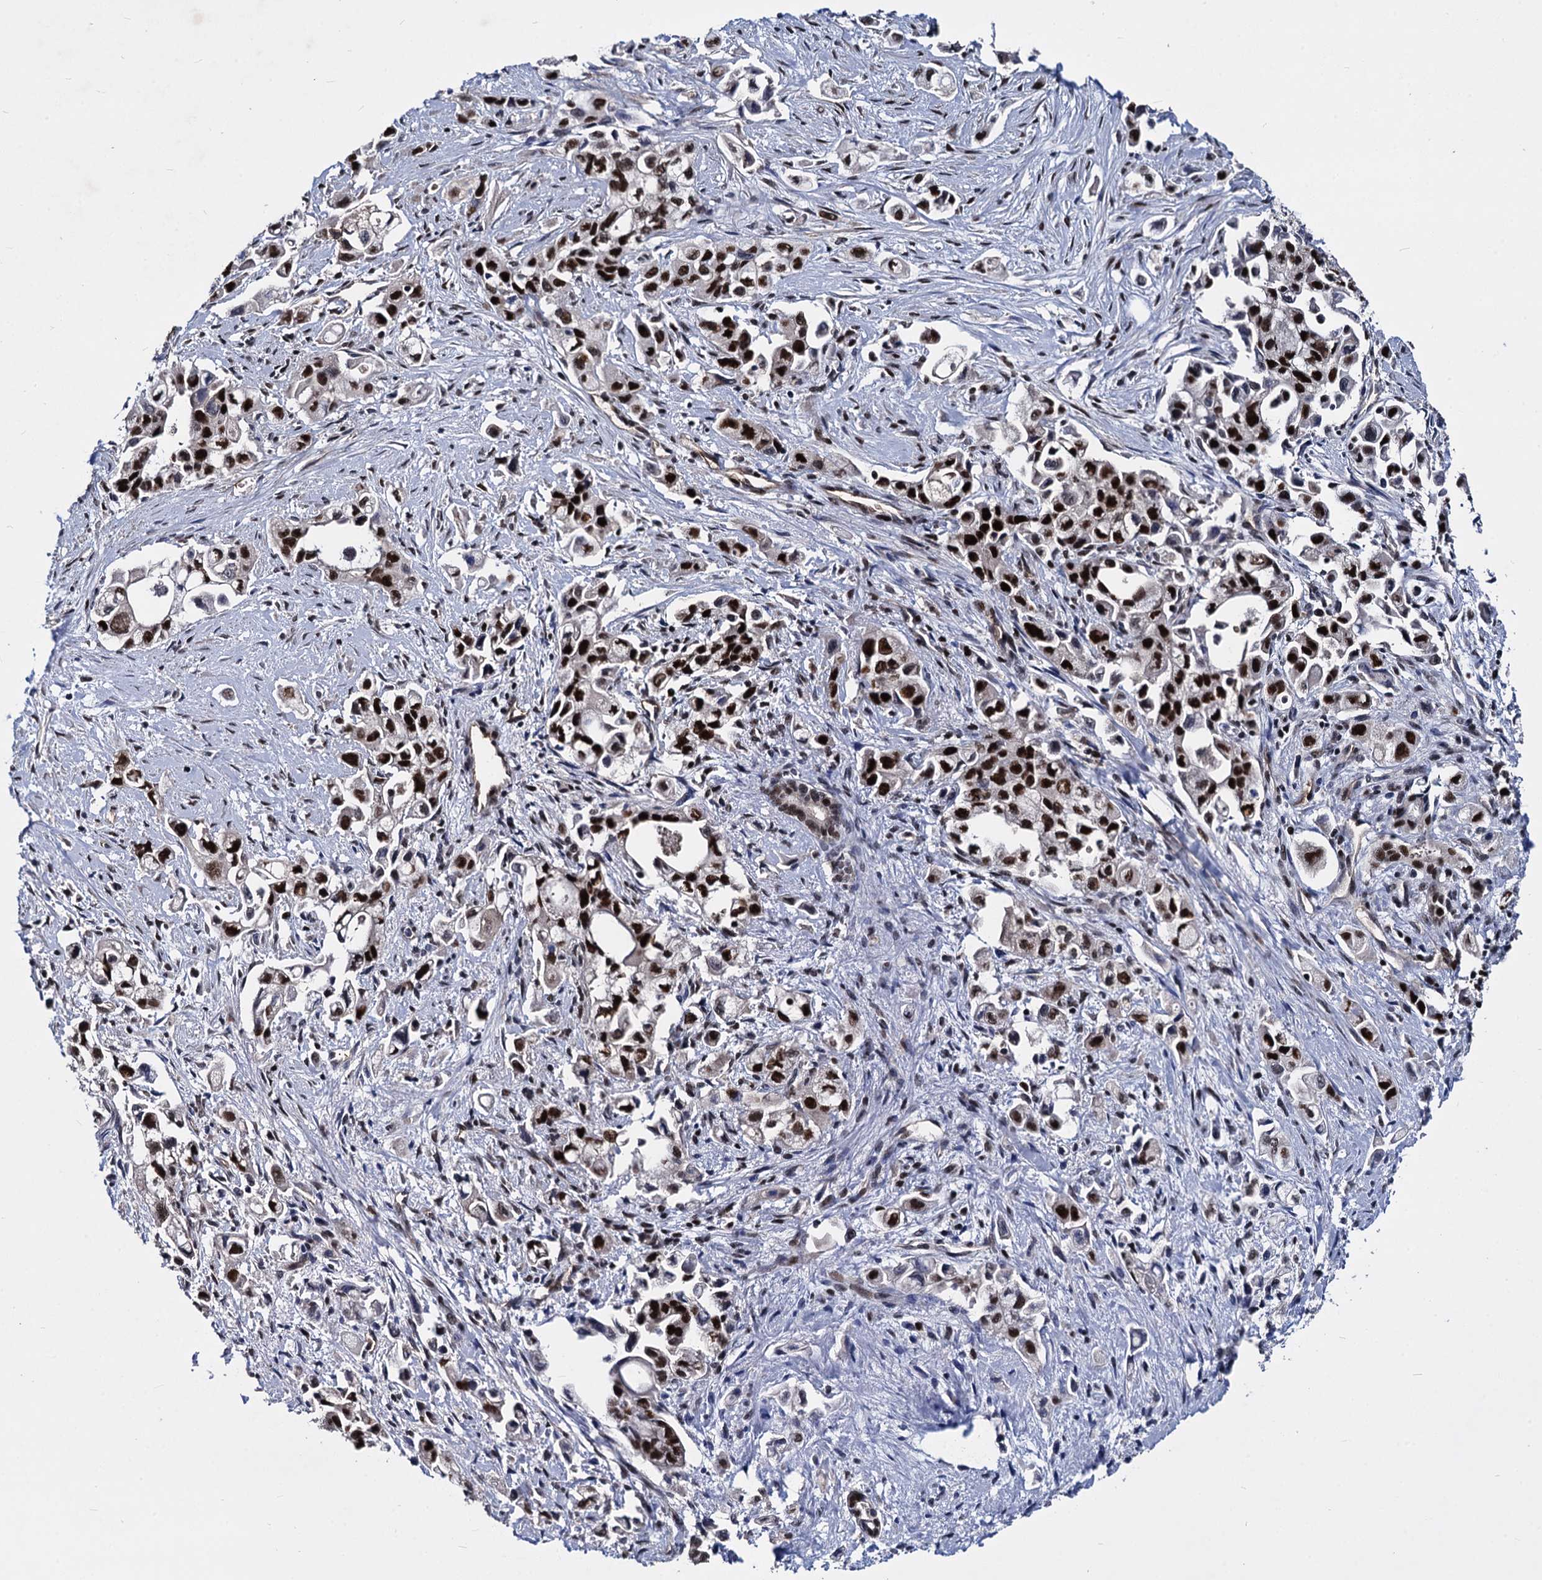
{"staining": {"intensity": "strong", "quantity": ">75%", "location": "nuclear"}, "tissue": "pancreatic cancer", "cell_type": "Tumor cells", "image_type": "cancer", "snomed": [{"axis": "morphology", "description": "Adenocarcinoma, NOS"}, {"axis": "topography", "description": "Pancreas"}], "caption": "Immunohistochemistry (IHC) staining of pancreatic adenocarcinoma, which exhibits high levels of strong nuclear staining in approximately >75% of tumor cells indicating strong nuclear protein expression. The staining was performed using DAB (brown) for protein detection and nuclei were counterstained in hematoxylin (blue).", "gene": "GALNT11", "patient": {"sex": "female", "age": 66}}